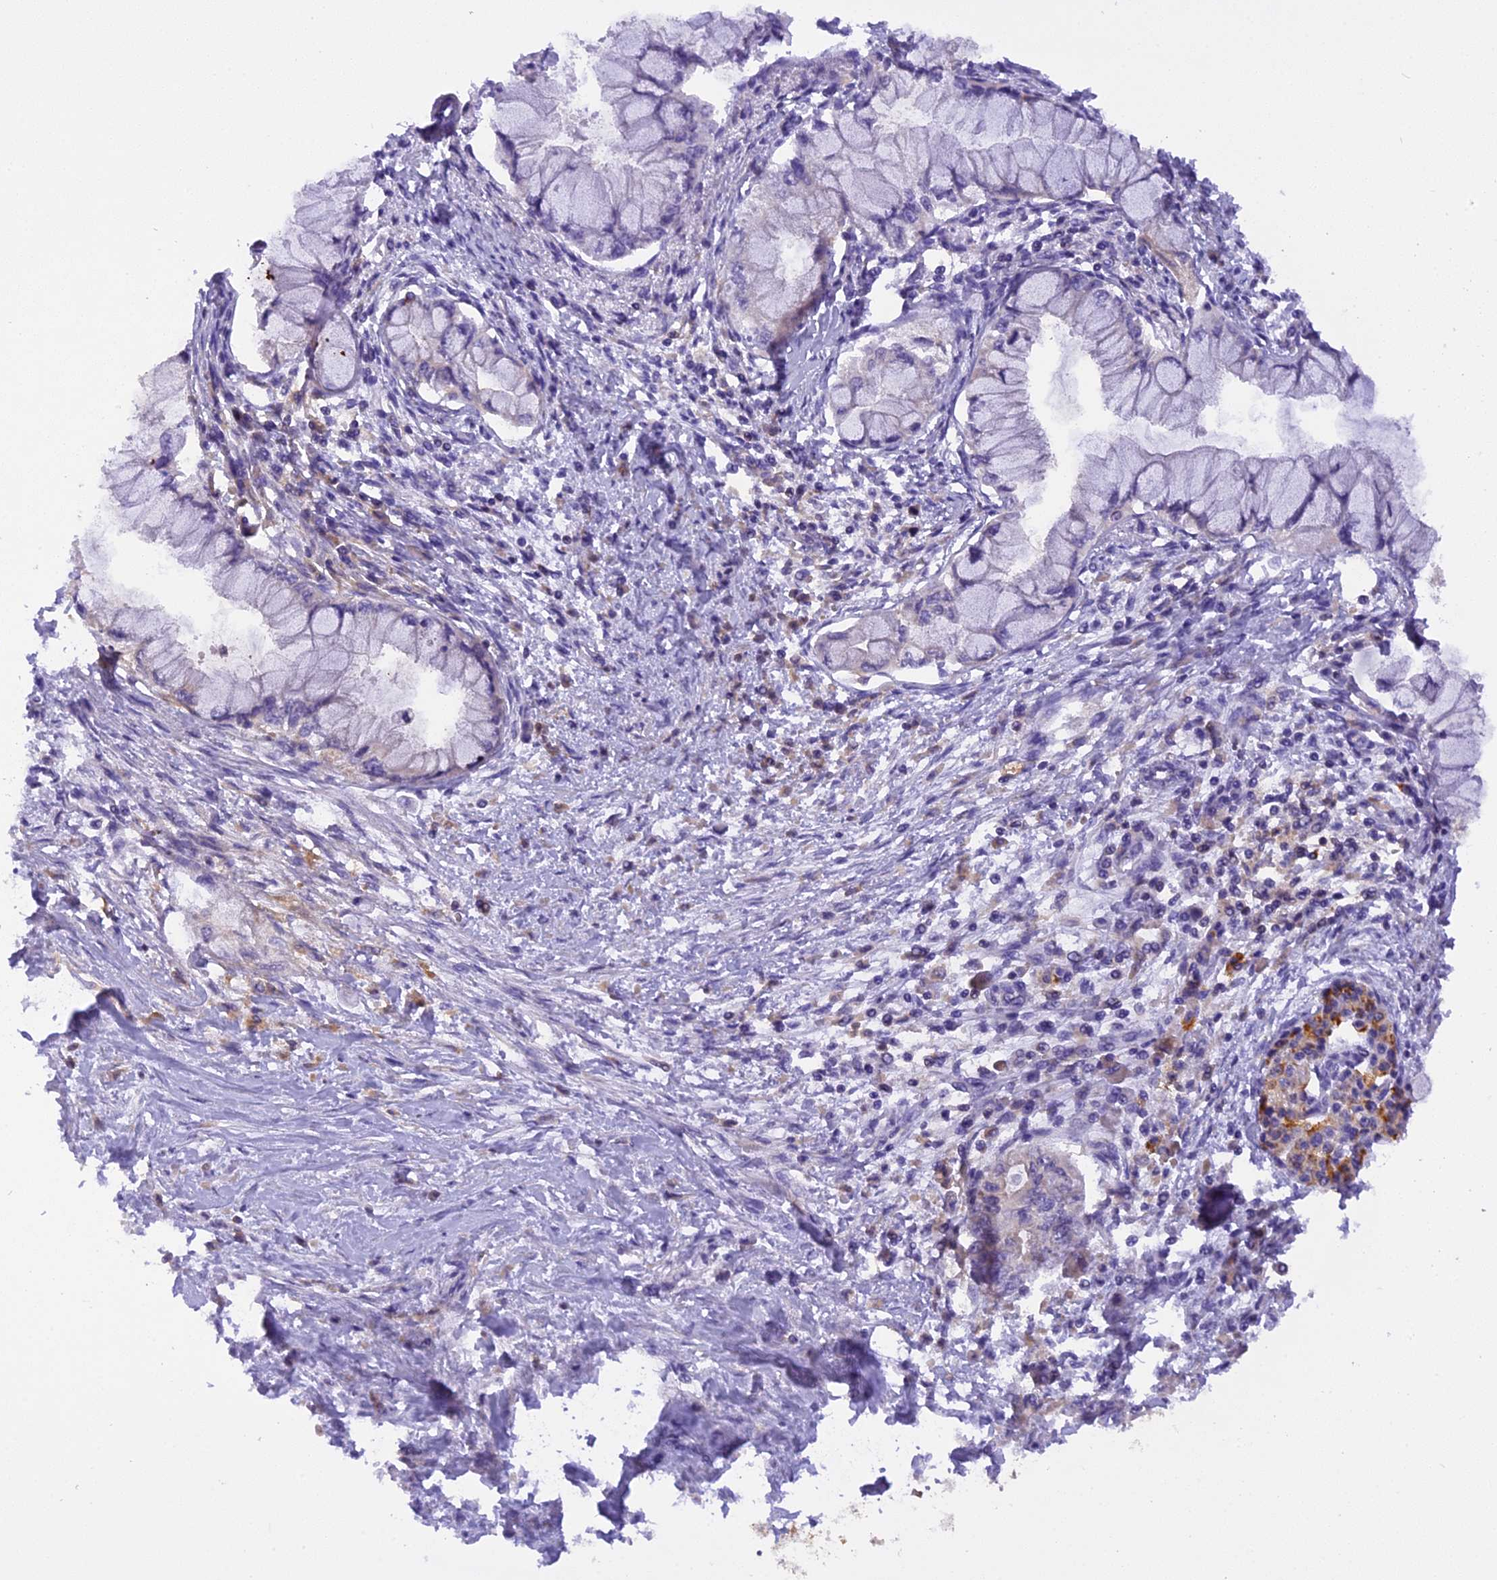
{"staining": {"intensity": "negative", "quantity": "none", "location": "none"}, "tissue": "pancreatic cancer", "cell_type": "Tumor cells", "image_type": "cancer", "snomed": [{"axis": "morphology", "description": "Adenocarcinoma, NOS"}, {"axis": "topography", "description": "Pancreas"}], "caption": "This is an immunohistochemistry micrograph of pancreatic adenocarcinoma. There is no expression in tumor cells.", "gene": "STOML1", "patient": {"sex": "male", "age": 48}}